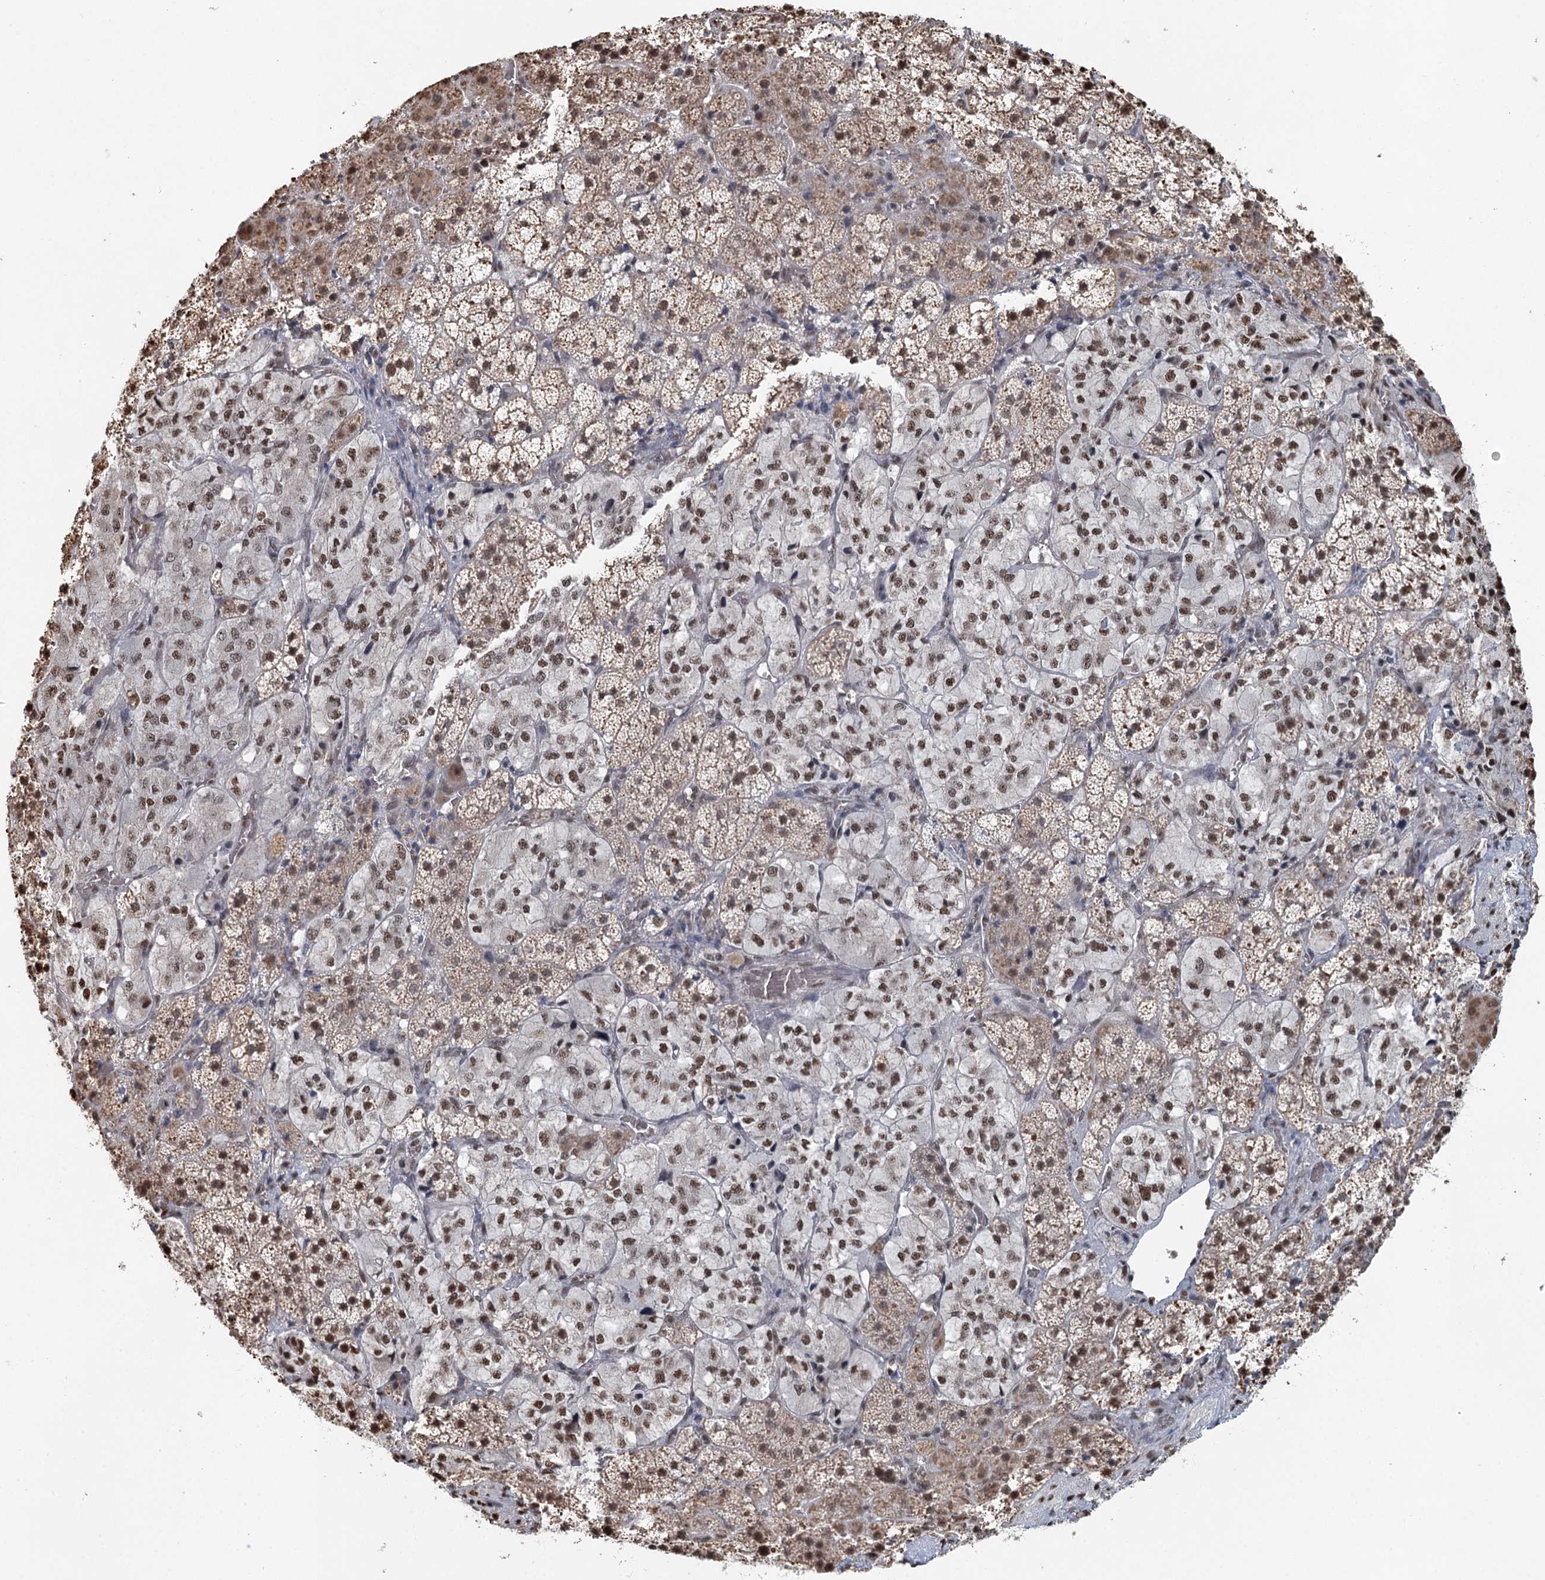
{"staining": {"intensity": "moderate", "quantity": ">75%", "location": "cytoplasmic/membranous,nuclear"}, "tissue": "adrenal gland", "cell_type": "Glandular cells", "image_type": "normal", "snomed": [{"axis": "morphology", "description": "Normal tissue, NOS"}, {"axis": "topography", "description": "Adrenal gland"}], "caption": "IHC (DAB) staining of unremarkable human adrenal gland demonstrates moderate cytoplasmic/membranous,nuclear protein staining in about >75% of glandular cells. (Stains: DAB in brown, nuclei in blue, Microscopy: brightfield microscopy at high magnification).", "gene": "GPALPP1", "patient": {"sex": "female", "age": 44}}